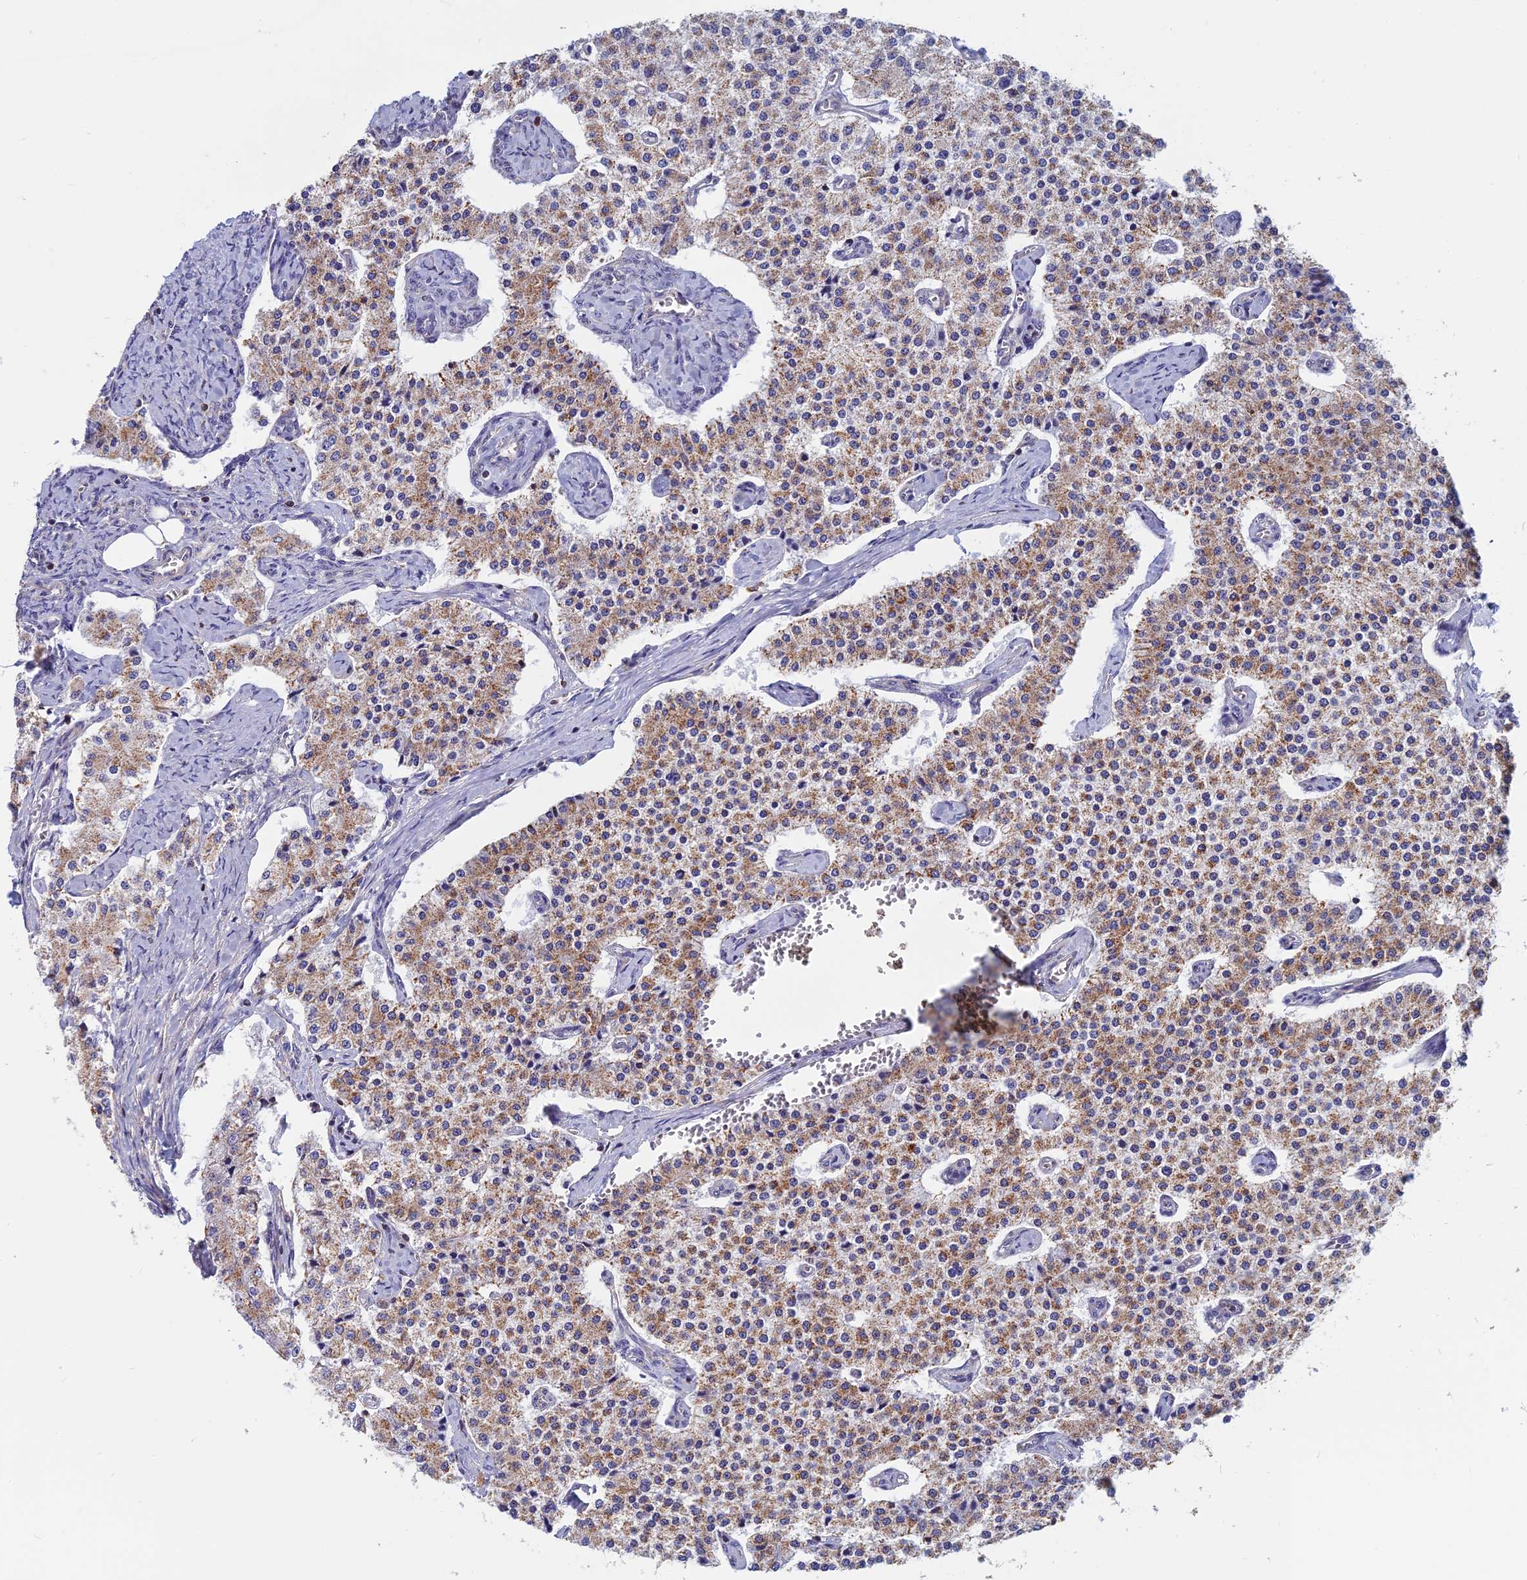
{"staining": {"intensity": "moderate", "quantity": ">75%", "location": "cytoplasmic/membranous"}, "tissue": "carcinoid", "cell_type": "Tumor cells", "image_type": "cancer", "snomed": [{"axis": "morphology", "description": "Carcinoid, malignant, NOS"}, {"axis": "topography", "description": "Colon"}], "caption": "Immunohistochemistry (IHC) of carcinoid (malignant) displays medium levels of moderate cytoplasmic/membranous staining in about >75% of tumor cells. The staining was performed using DAB to visualize the protein expression in brown, while the nuclei were stained in blue with hematoxylin (Magnification: 20x).", "gene": "HSD17B8", "patient": {"sex": "female", "age": 52}}